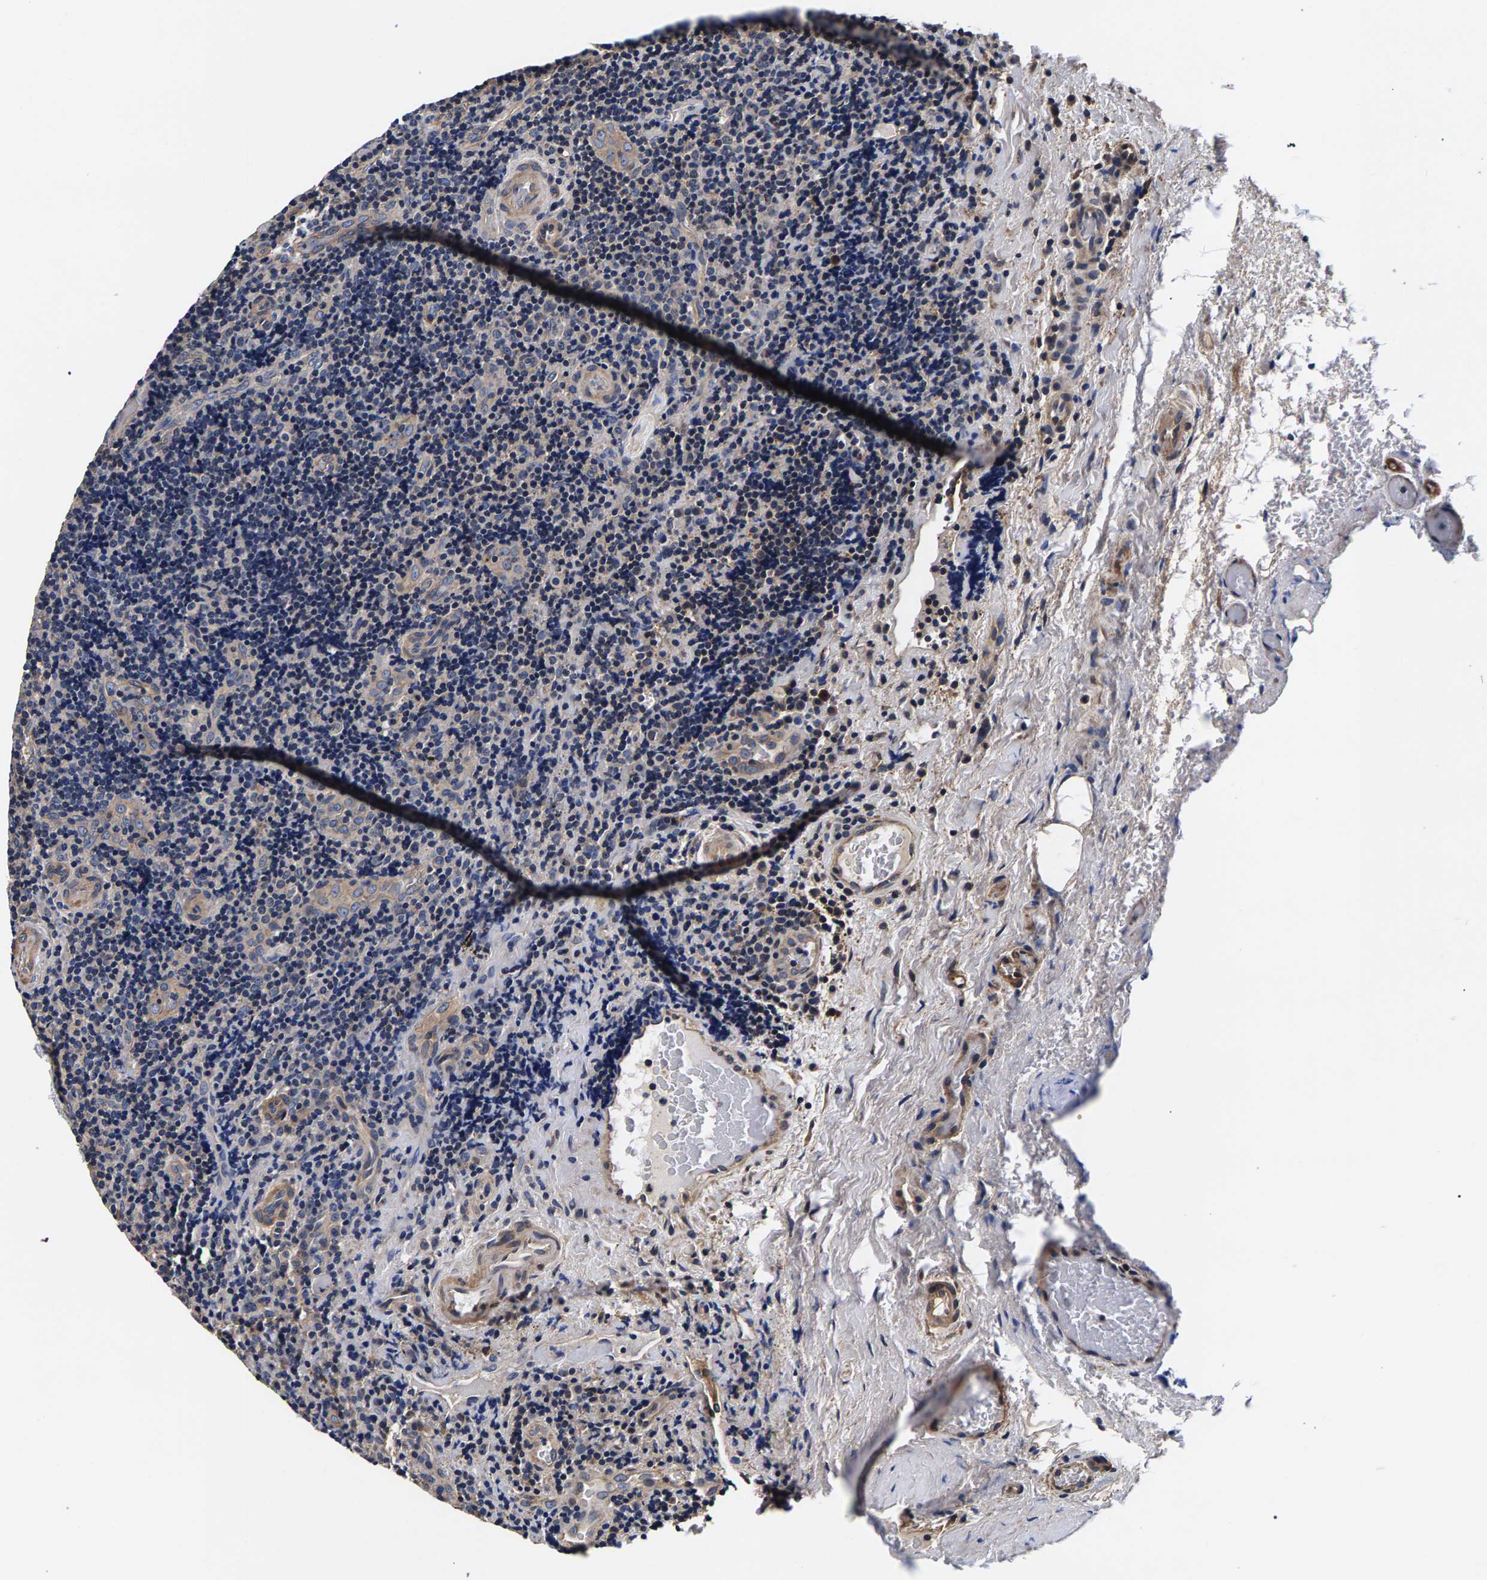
{"staining": {"intensity": "negative", "quantity": "none", "location": "none"}, "tissue": "lymphoma", "cell_type": "Tumor cells", "image_type": "cancer", "snomed": [{"axis": "morphology", "description": "Malignant lymphoma, non-Hodgkin's type, High grade"}, {"axis": "topography", "description": "Tonsil"}], "caption": "IHC of human malignant lymphoma, non-Hodgkin's type (high-grade) demonstrates no positivity in tumor cells.", "gene": "MARCHF7", "patient": {"sex": "female", "age": 36}}